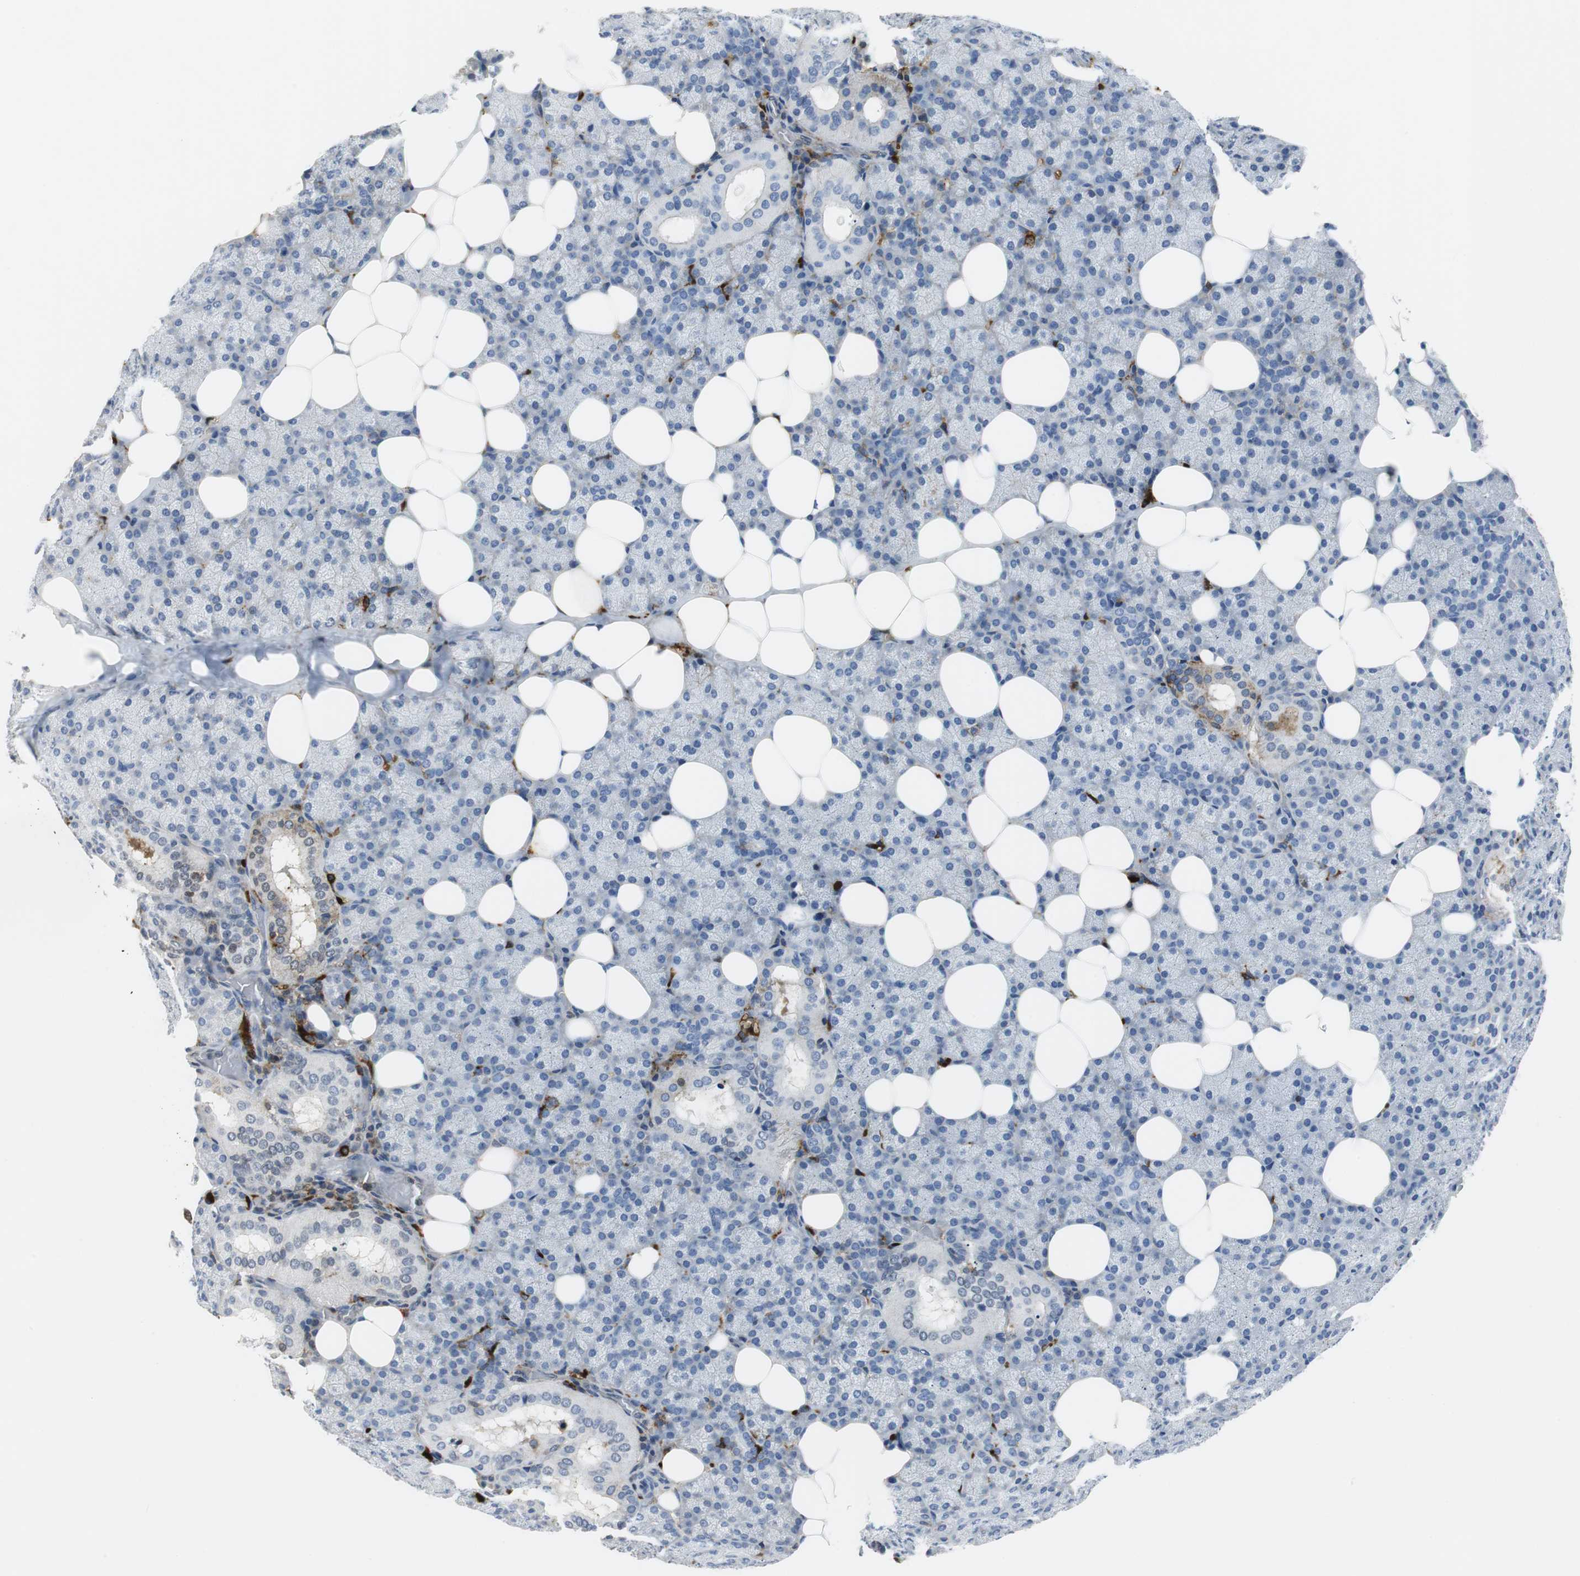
{"staining": {"intensity": "negative", "quantity": "none", "location": "none"}, "tissue": "salivary gland", "cell_type": "Glandular cells", "image_type": "normal", "snomed": [{"axis": "morphology", "description": "Normal tissue, NOS"}, {"axis": "topography", "description": "Lymph node"}, {"axis": "topography", "description": "Salivary gland"}], "caption": "The micrograph exhibits no staining of glandular cells in benign salivary gland.", "gene": "ORM1", "patient": {"sex": "male", "age": 8}}